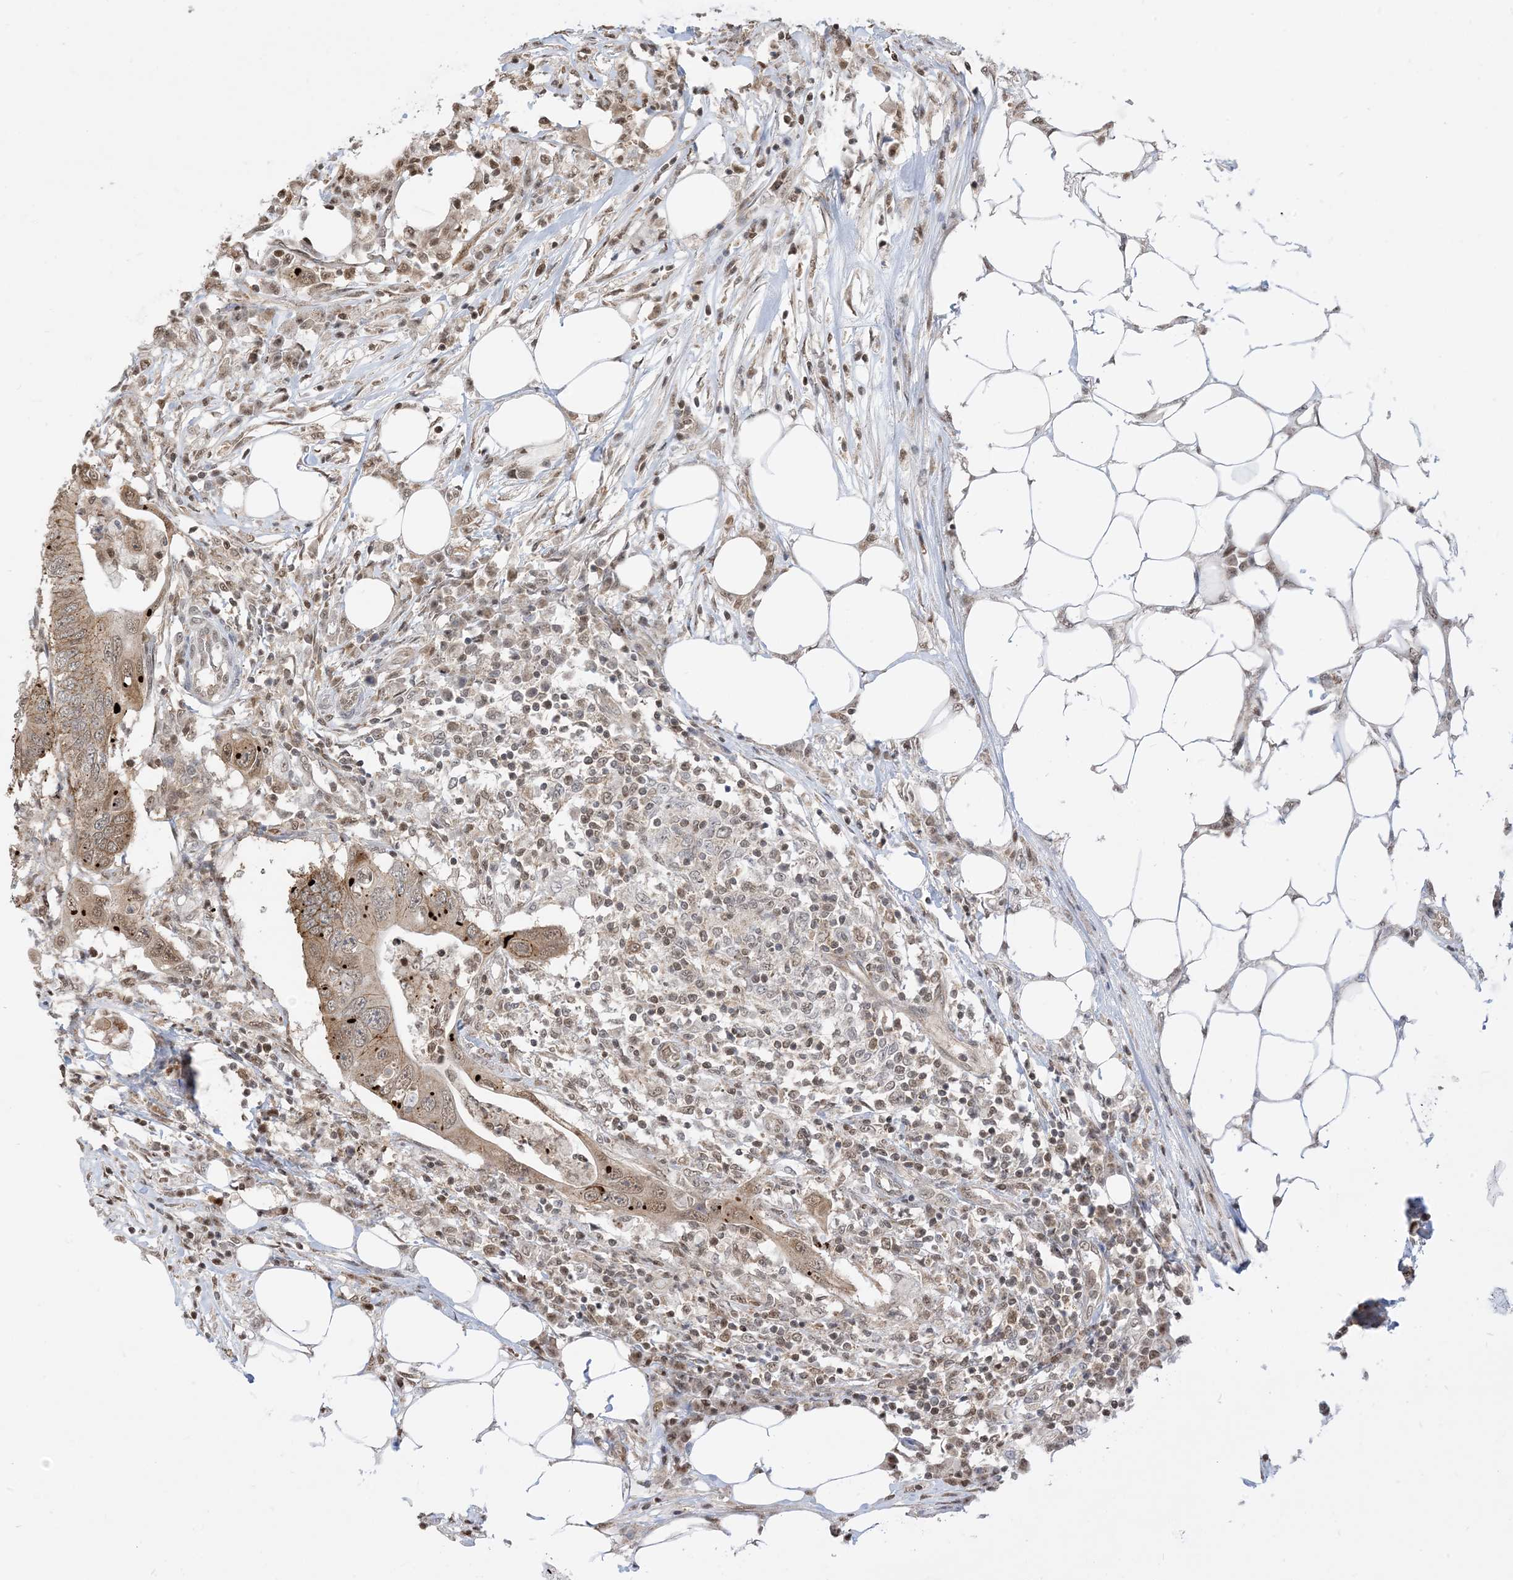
{"staining": {"intensity": "moderate", "quantity": ">75%", "location": "cytoplasmic/membranous"}, "tissue": "colorectal cancer", "cell_type": "Tumor cells", "image_type": "cancer", "snomed": [{"axis": "morphology", "description": "Adenocarcinoma, NOS"}, {"axis": "topography", "description": "Colon"}], "caption": "This photomicrograph displays IHC staining of human adenocarcinoma (colorectal), with medium moderate cytoplasmic/membranous expression in approximately >75% of tumor cells.", "gene": "CASP4", "patient": {"sex": "male", "age": 71}}